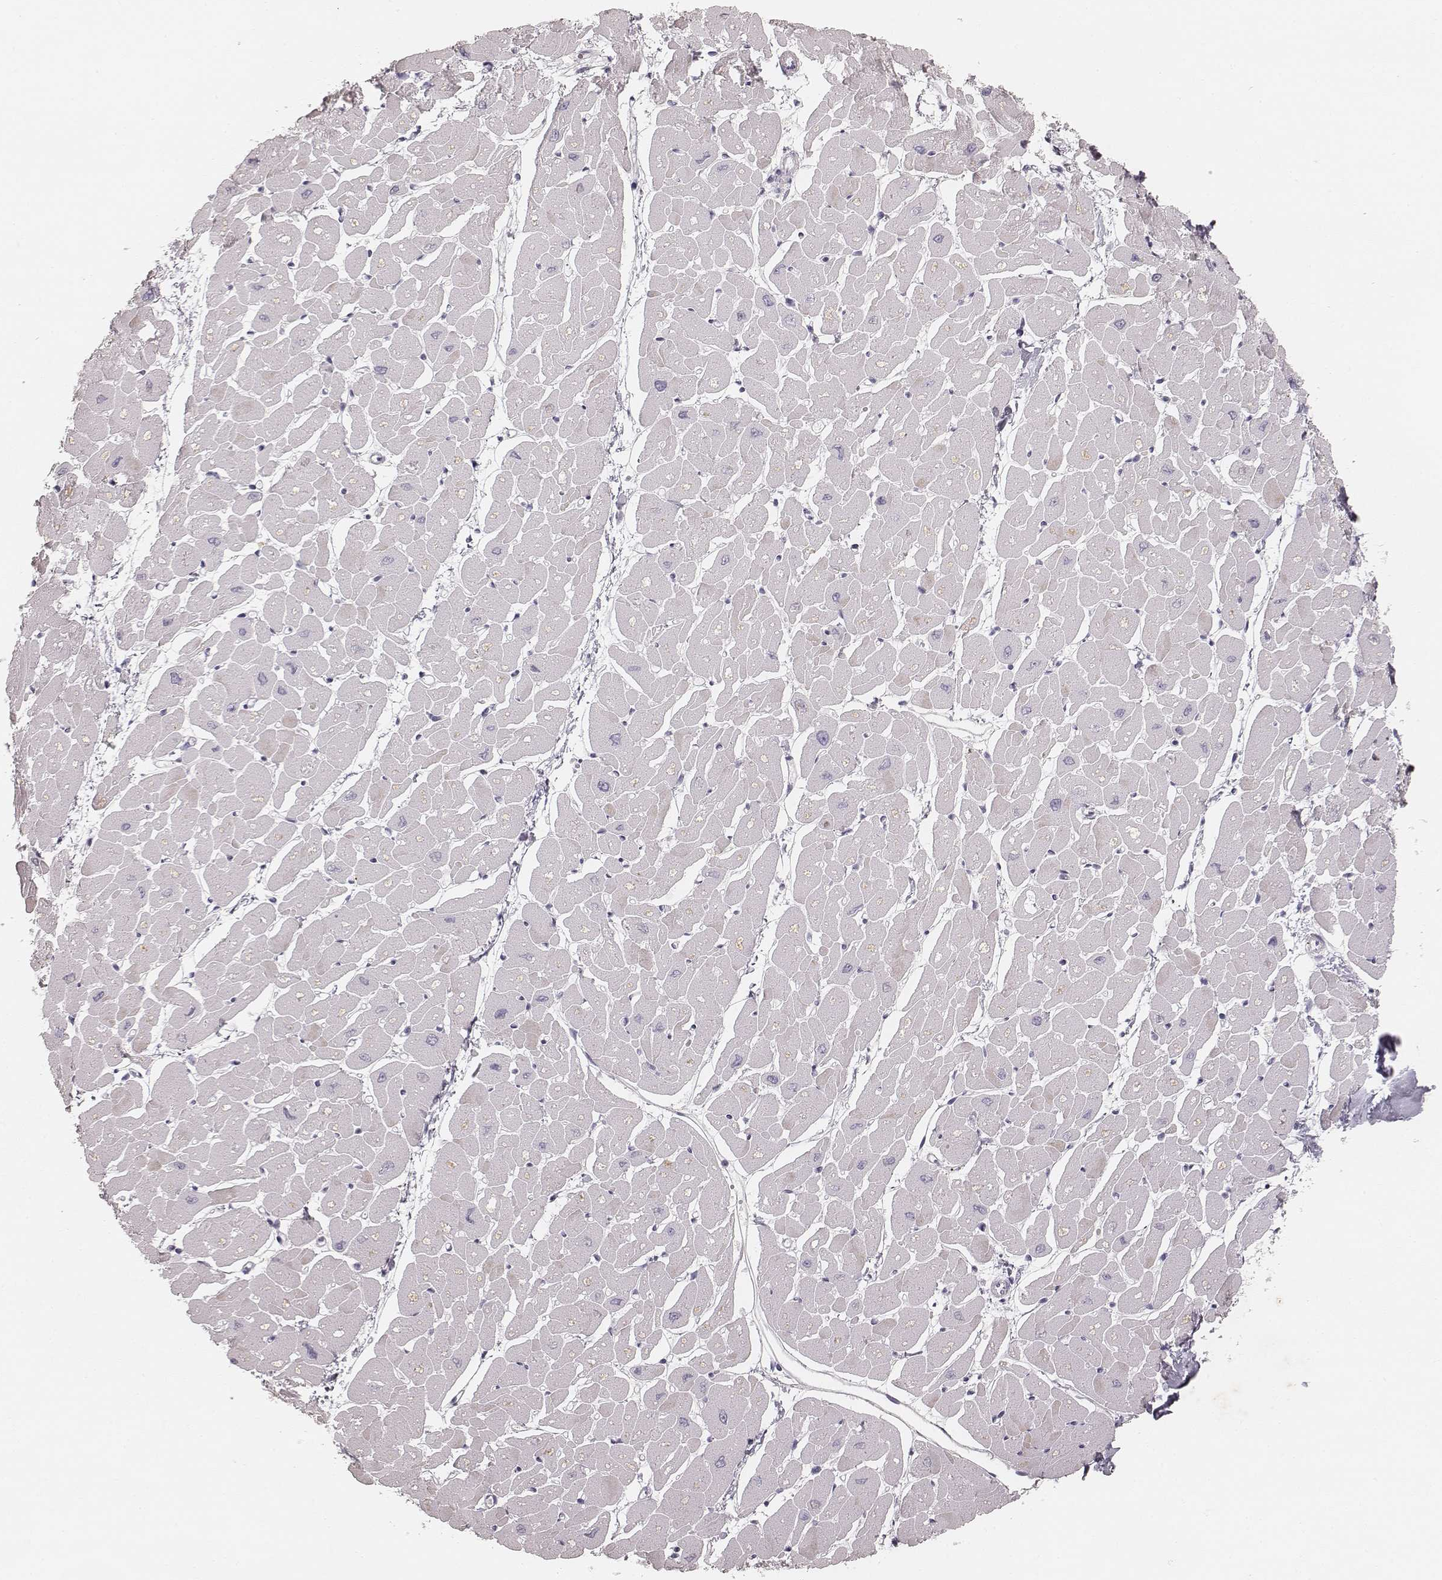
{"staining": {"intensity": "negative", "quantity": "none", "location": "none"}, "tissue": "heart muscle", "cell_type": "Cardiomyocytes", "image_type": "normal", "snomed": [{"axis": "morphology", "description": "Normal tissue, NOS"}, {"axis": "topography", "description": "Heart"}], "caption": "Heart muscle stained for a protein using immunohistochemistry displays no expression cardiomyocytes.", "gene": "KRT82", "patient": {"sex": "male", "age": 57}}